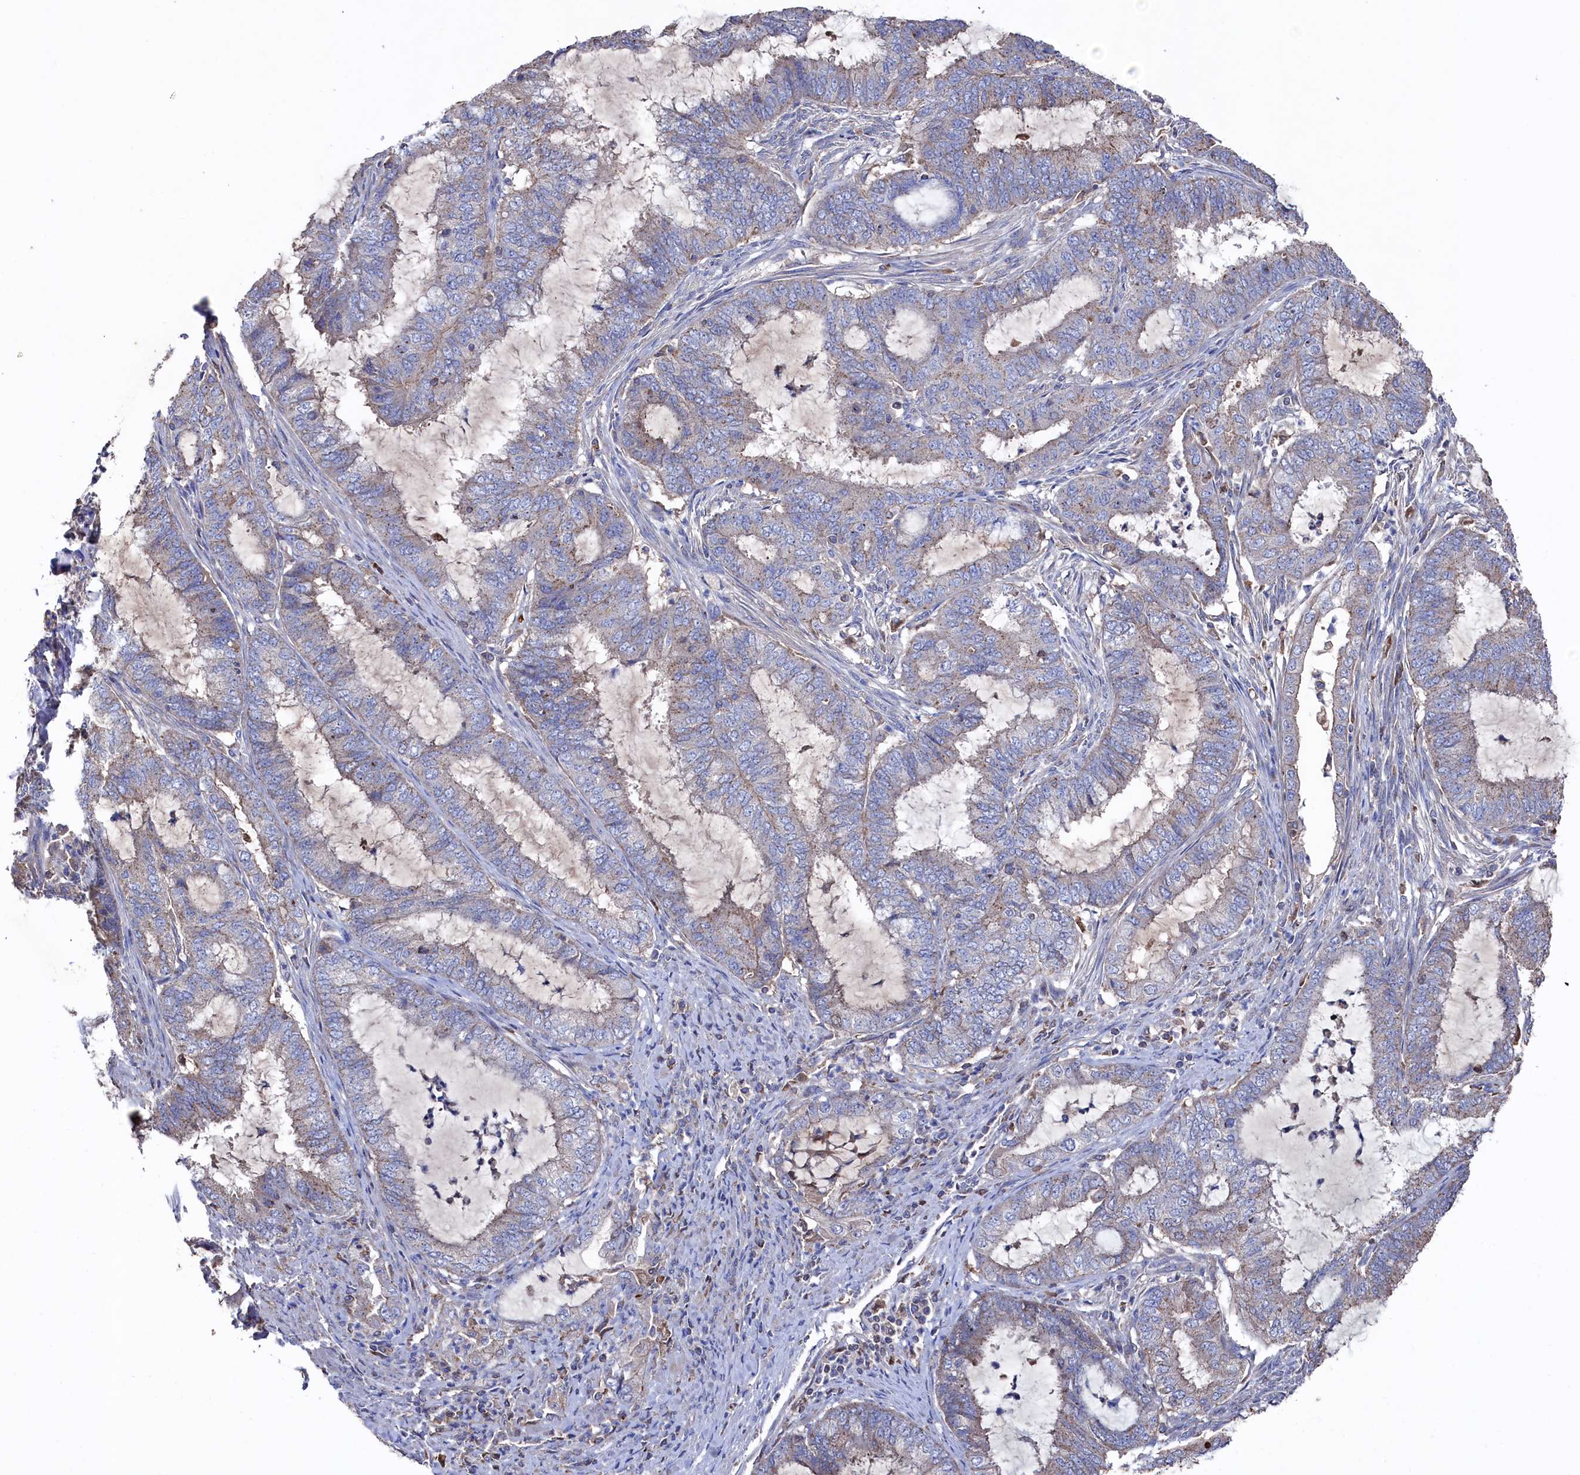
{"staining": {"intensity": "weak", "quantity": "<25%", "location": "cytoplasmic/membranous"}, "tissue": "endometrial cancer", "cell_type": "Tumor cells", "image_type": "cancer", "snomed": [{"axis": "morphology", "description": "Adenocarcinoma, NOS"}, {"axis": "topography", "description": "Endometrium"}], "caption": "Histopathology image shows no significant protein staining in tumor cells of endometrial adenocarcinoma. Nuclei are stained in blue.", "gene": "TK2", "patient": {"sex": "female", "age": 51}}